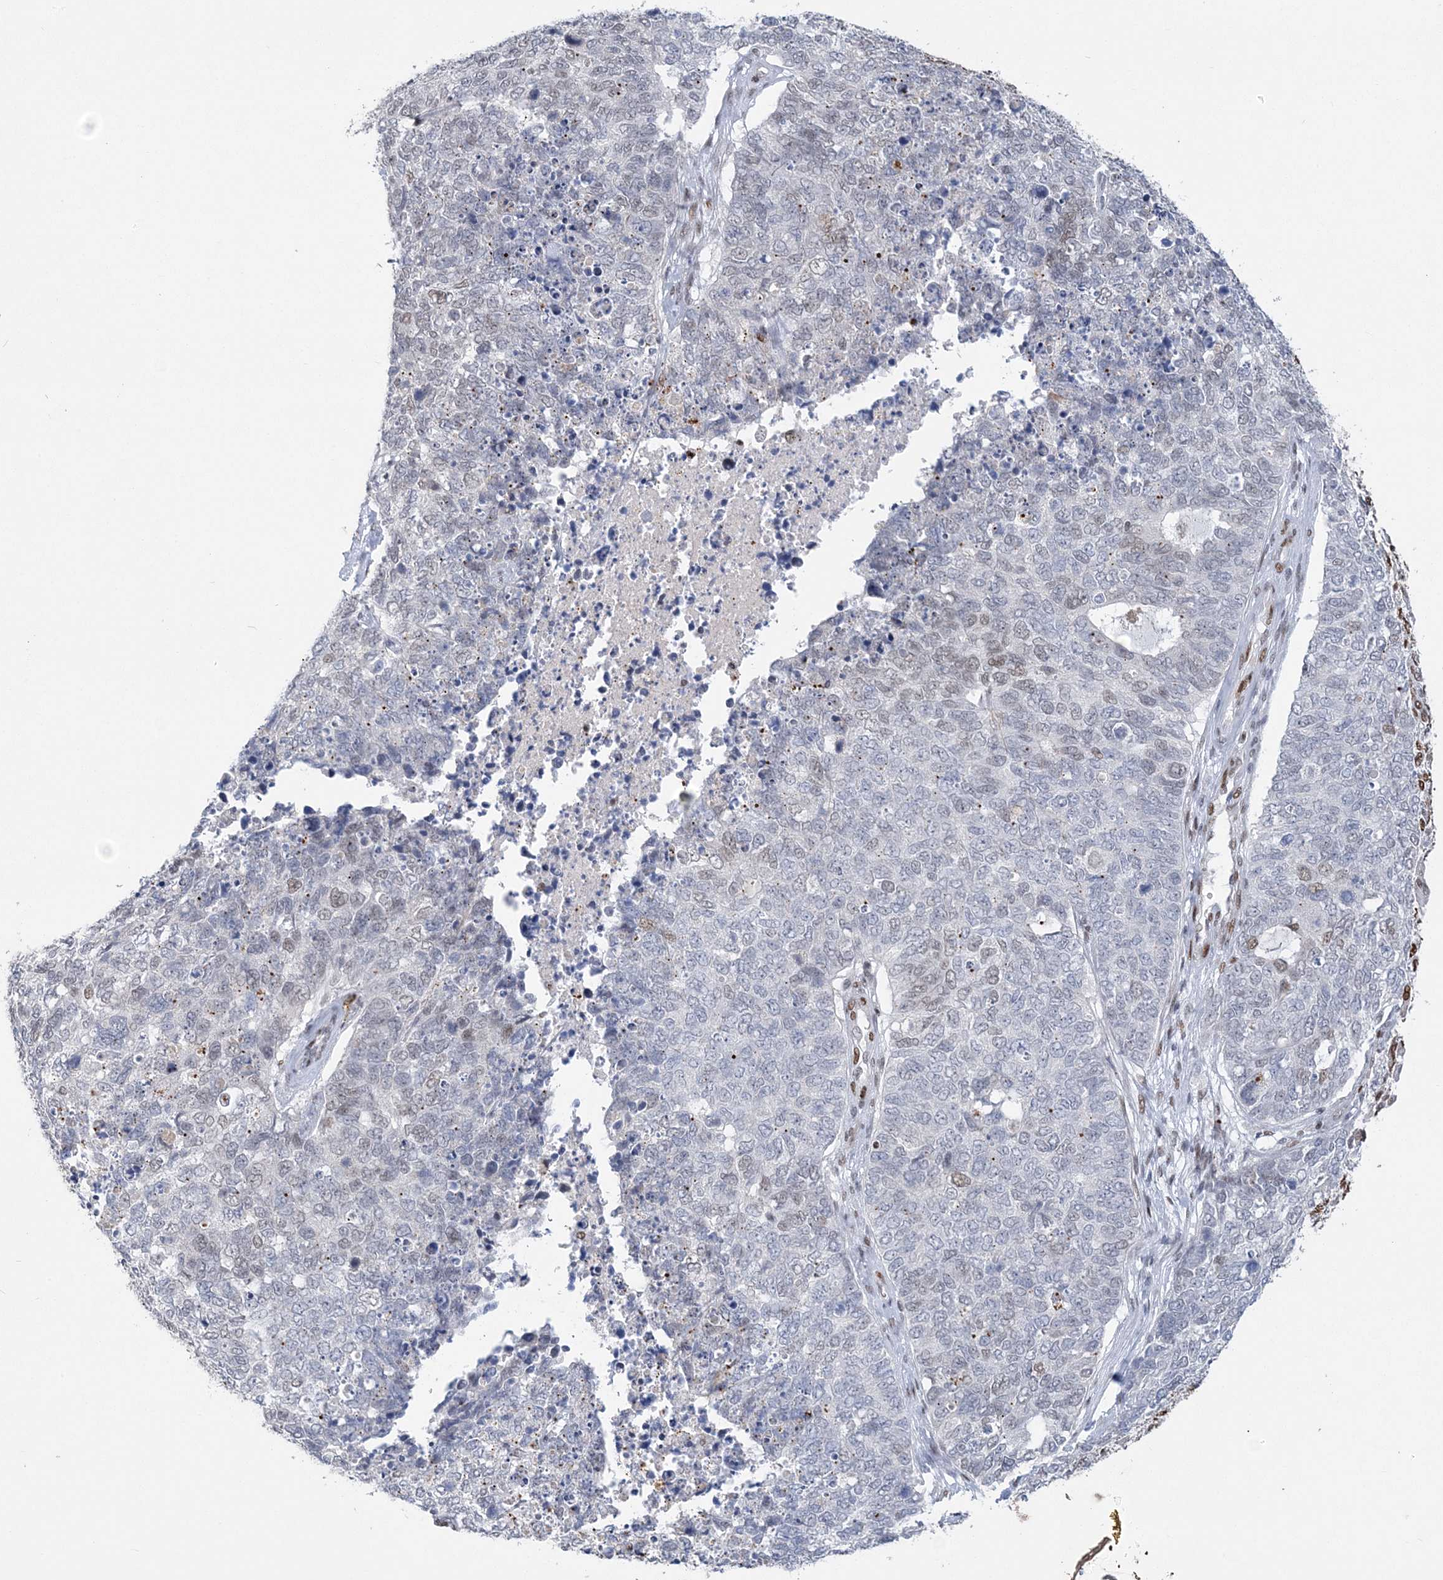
{"staining": {"intensity": "weak", "quantity": "25%-75%", "location": "nuclear"}, "tissue": "cervical cancer", "cell_type": "Tumor cells", "image_type": "cancer", "snomed": [{"axis": "morphology", "description": "Squamous cell carcinoma, NOS"}, {"axis": "topography", "description": "Cervix"}], "caption": "Human cervical cancer (squamous cell carcinoma) stained for a protein (brown) demonstrates weak nuclear positive positivity in approximately 25%-75% of tumor cells.", "gene": "ZBTB7A", "patient": {"sex": "female", "age": 63}}